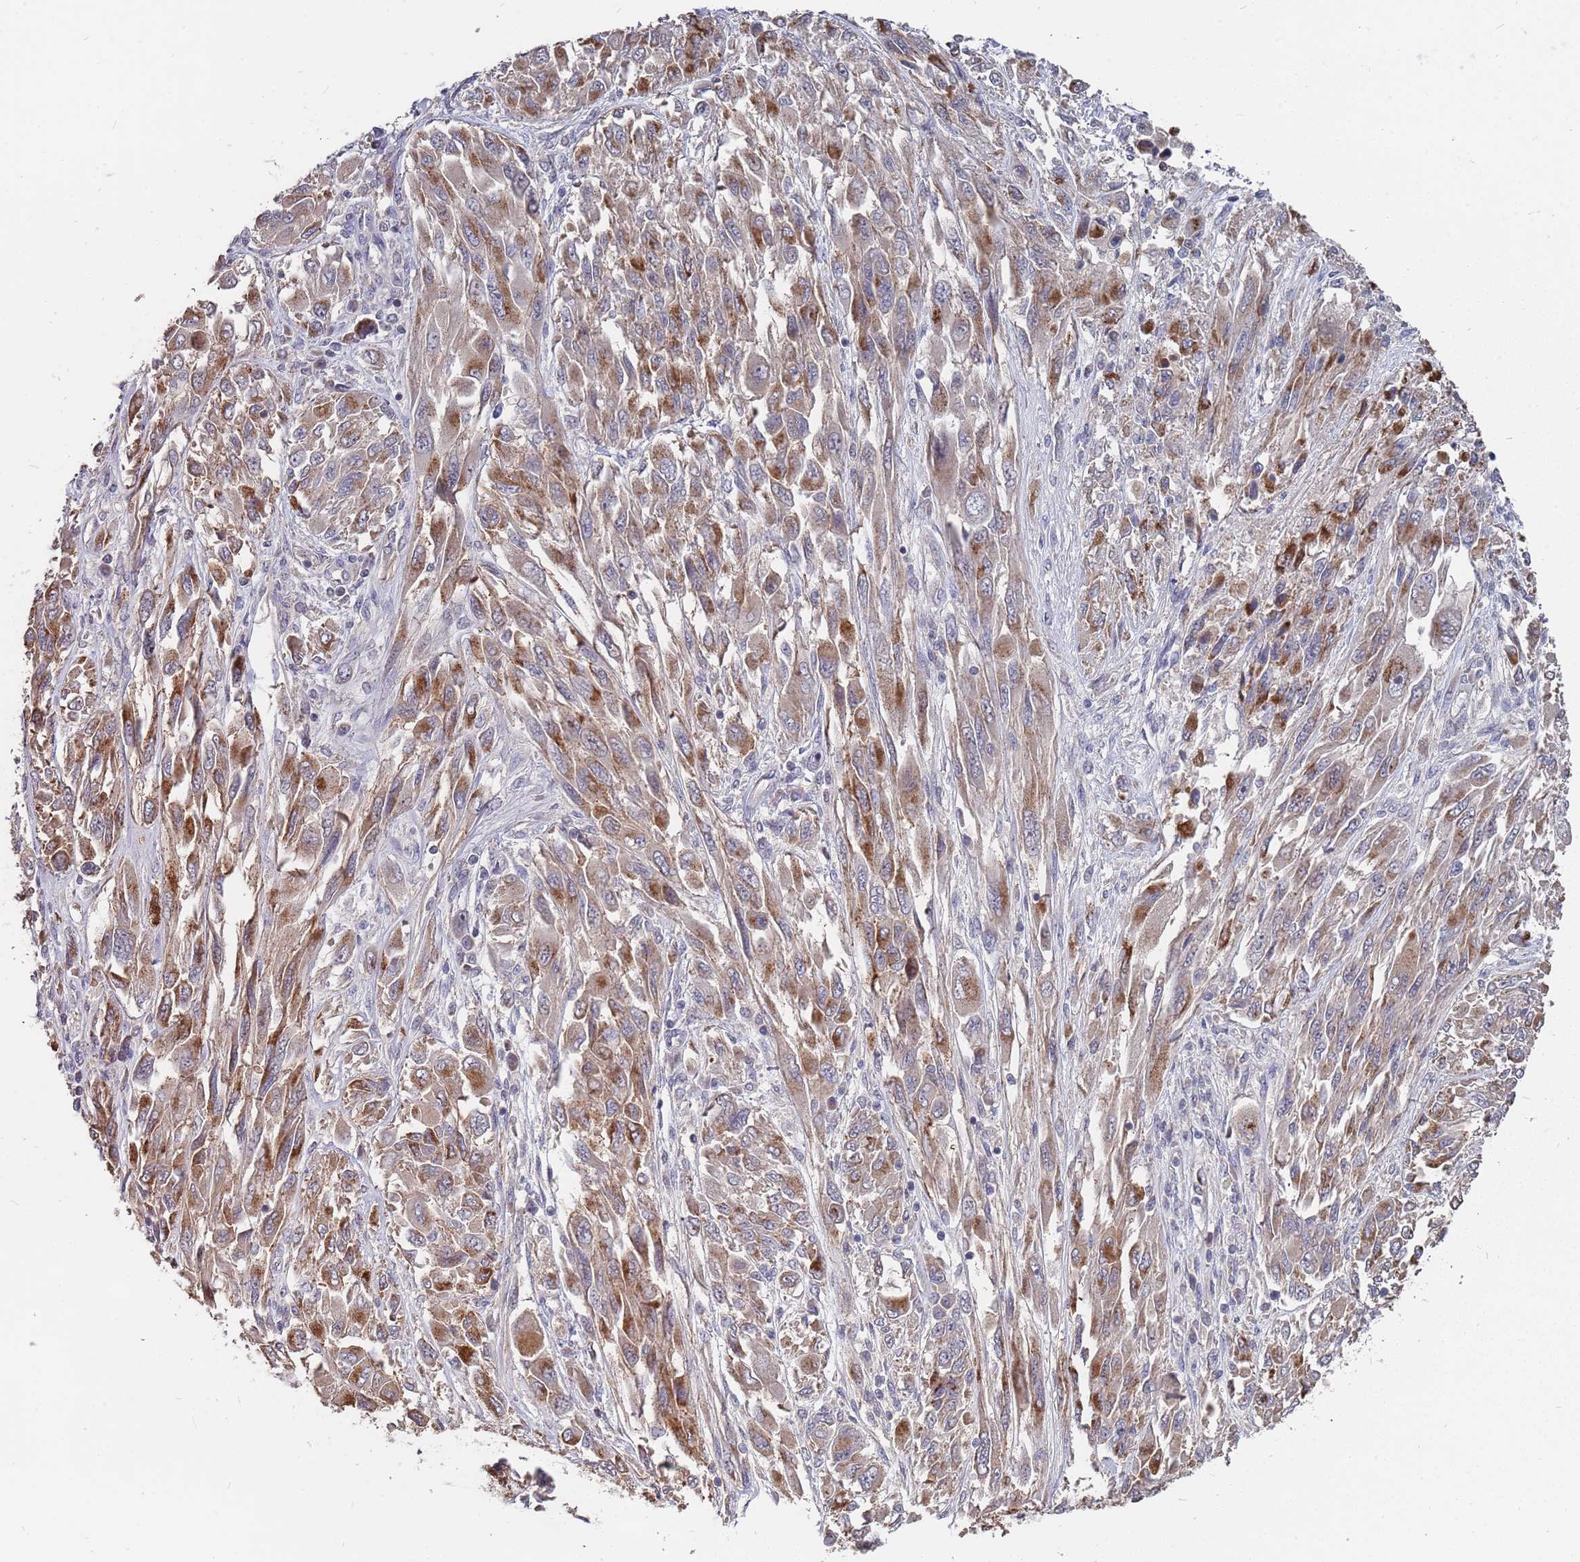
{"staining": {"intensity": "moderate", "quantity": ">75%", "location": "cytoplasmic/membranous"}, "tissue": "melanoma", "cell_type": "Tumor cells", "image_type": "cancer", "snomed": [{"axis": "morphology", "description": "Malignant melanoma, NOS"}, {"axis": "topography", "description": "Skin"}], "caption": "This image displays melanoma stained with immunohistochemistry (IHC) to label a protein in brown. The cytoplasmic/membranous of tumor cells show moderate positivity for the protein. Nuclei are counter-stained blue.", "gene": "TCEANC2", "patient": {"sex": "female", "age": 91}}